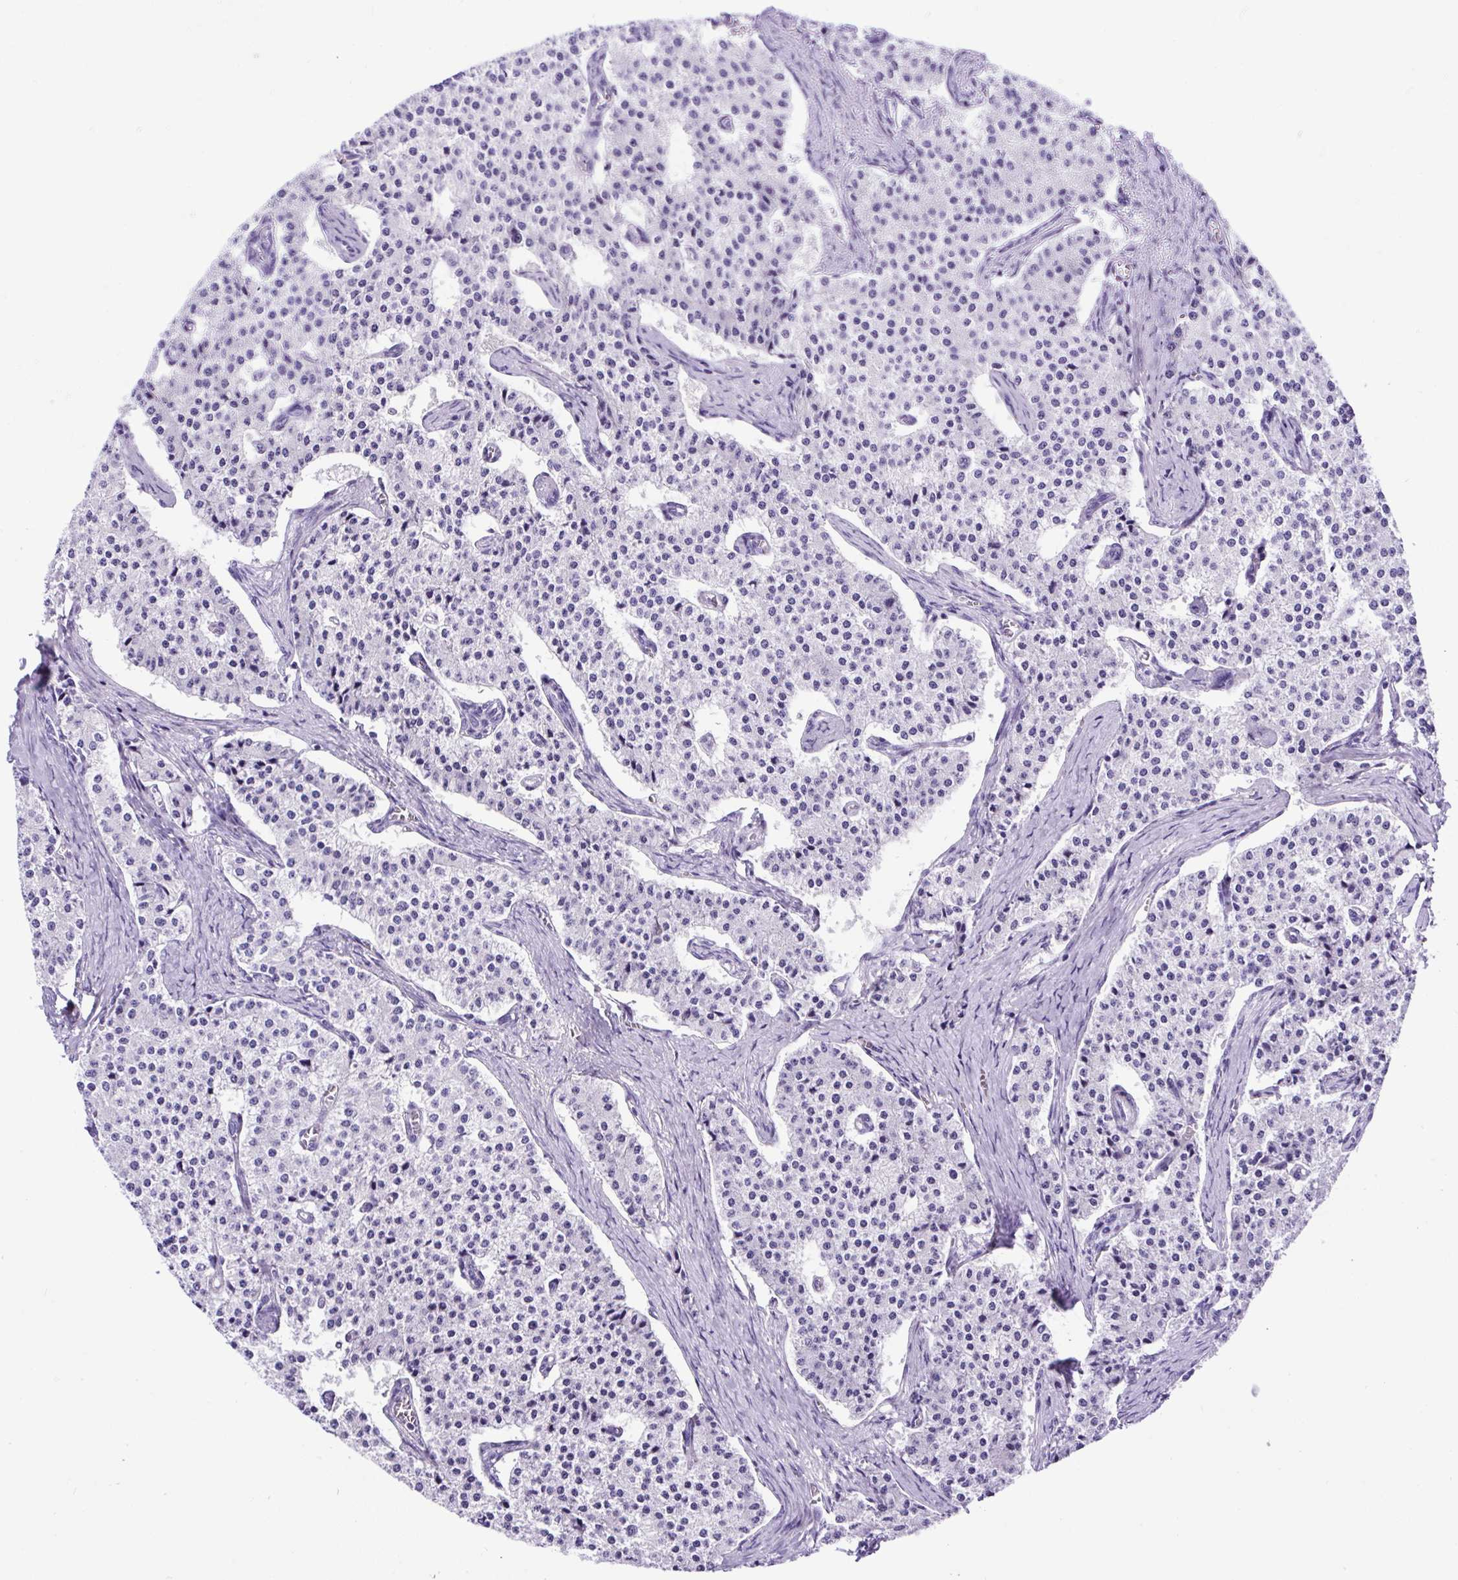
{"staining": {"intensity": "negative", "quantity": "none", "location": "none"}, "tissue": "carcinoid", "cell_type": "Tumor cells", "image_type": "cancer", "snomed": [{"axis": "morphology", "description": "Carcinoid, malignant, NOS"}, {"axis": "topography", "description": "Colon"}], "caption": "Immunohistochemistry (IHC) of human malignant carcinoid displays no positivity in tumor cells. (DAB immunohistochemistry with hematoxylin counter stain).", "gene": "PDIA2", "patient": {"sex": "female", "age": 52}}